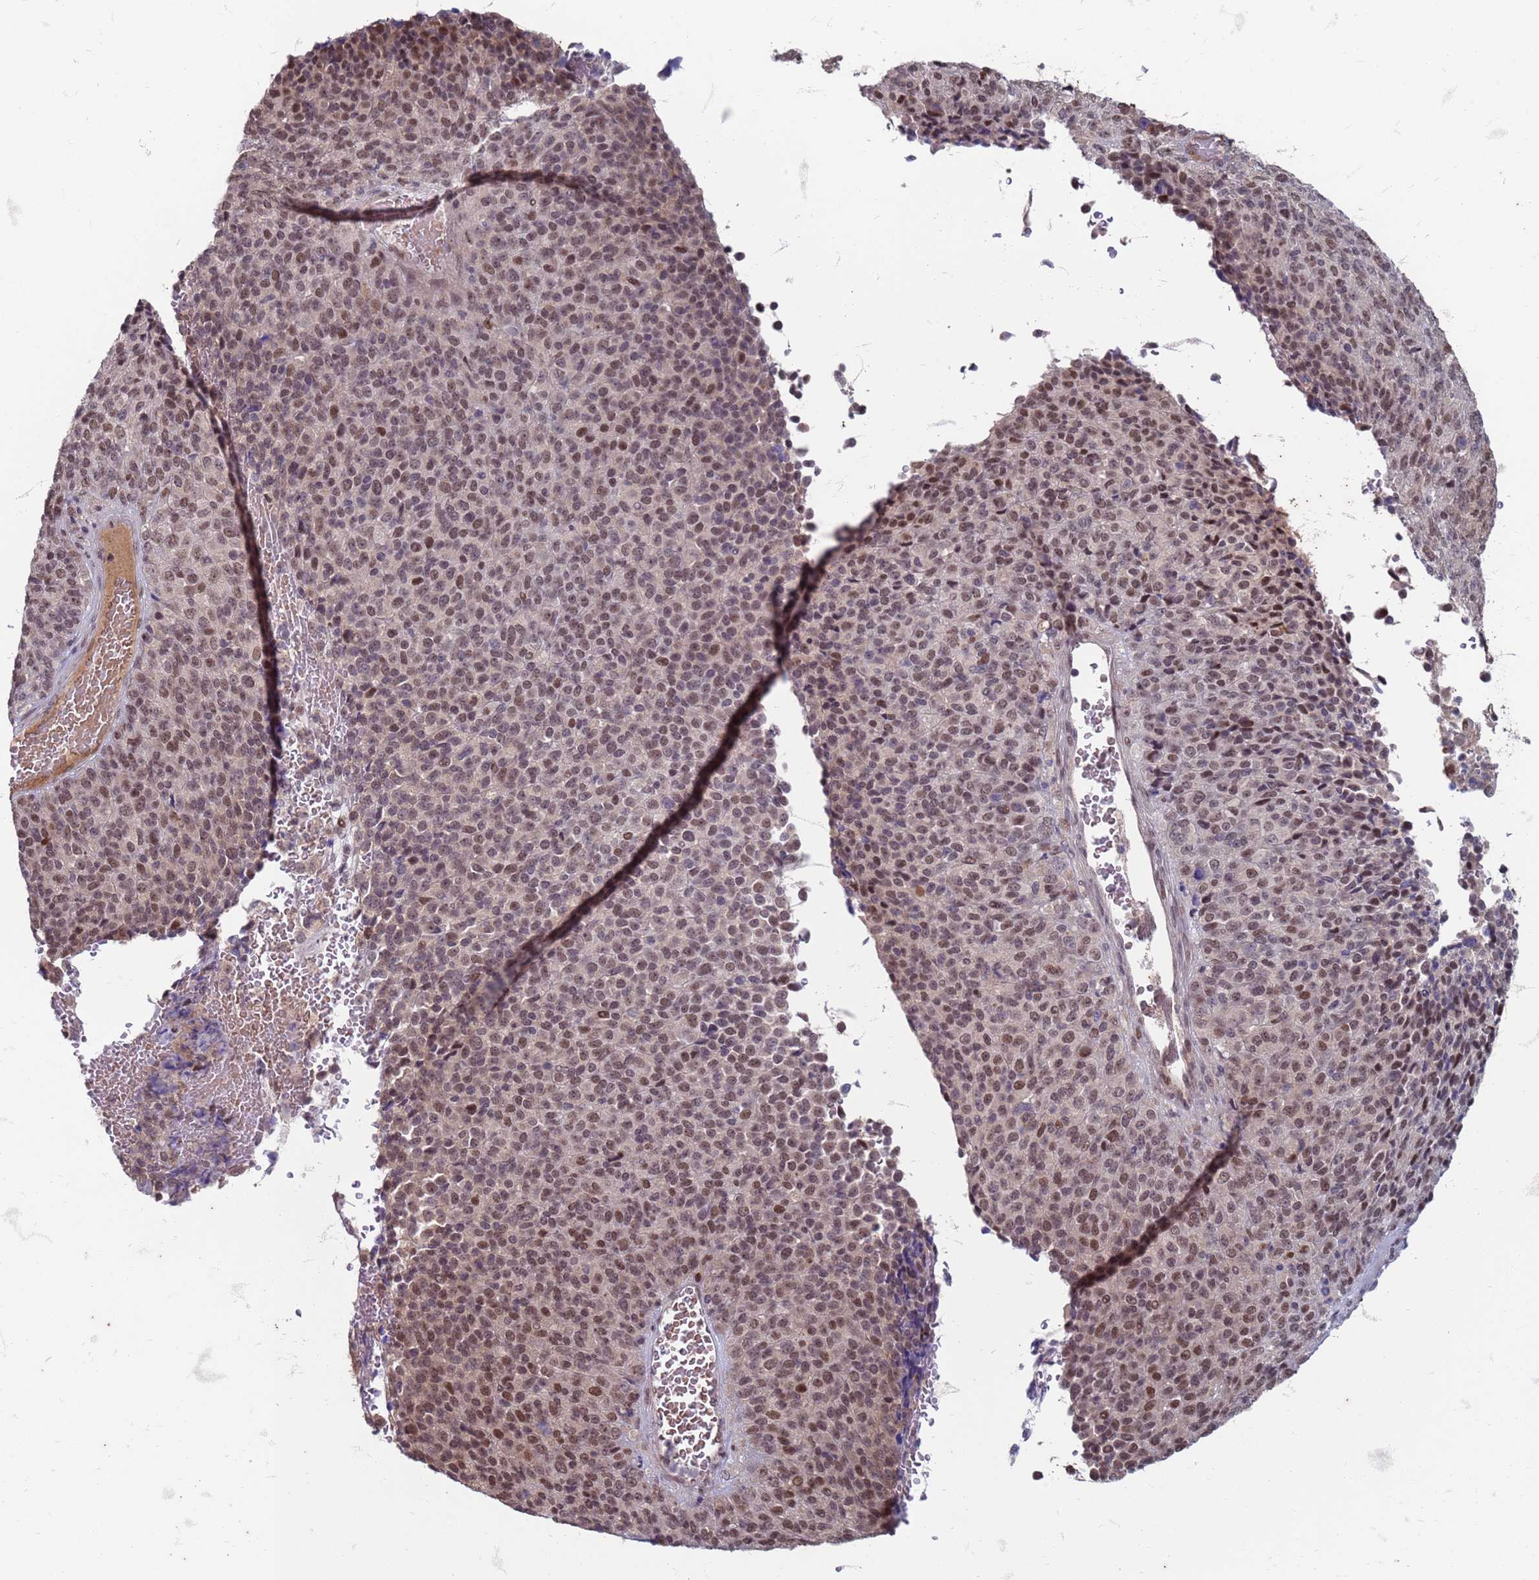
{"staining": {"intensity": "moderate", "quantity": ">75%", "location": "nuclear"}, "tissue": "melanoma", "cell_type": "Tumor cells", "image_type": "cancer", "snomed": [{"axis": "morphology", "description": "Malignant melanoma, Metastatic site"}, {"axis": "topography", "description": "Brain"}], "caption": "Melanoma stained for a protein exhibits moderate nuclear positivity in tumor cells. (DAB (3,3'-diaminobenzidine) = brown stain, brightfield microscopy at high magnification).", "gene": "TRMT6", "patient": {"sex": "female", "age": 56}}